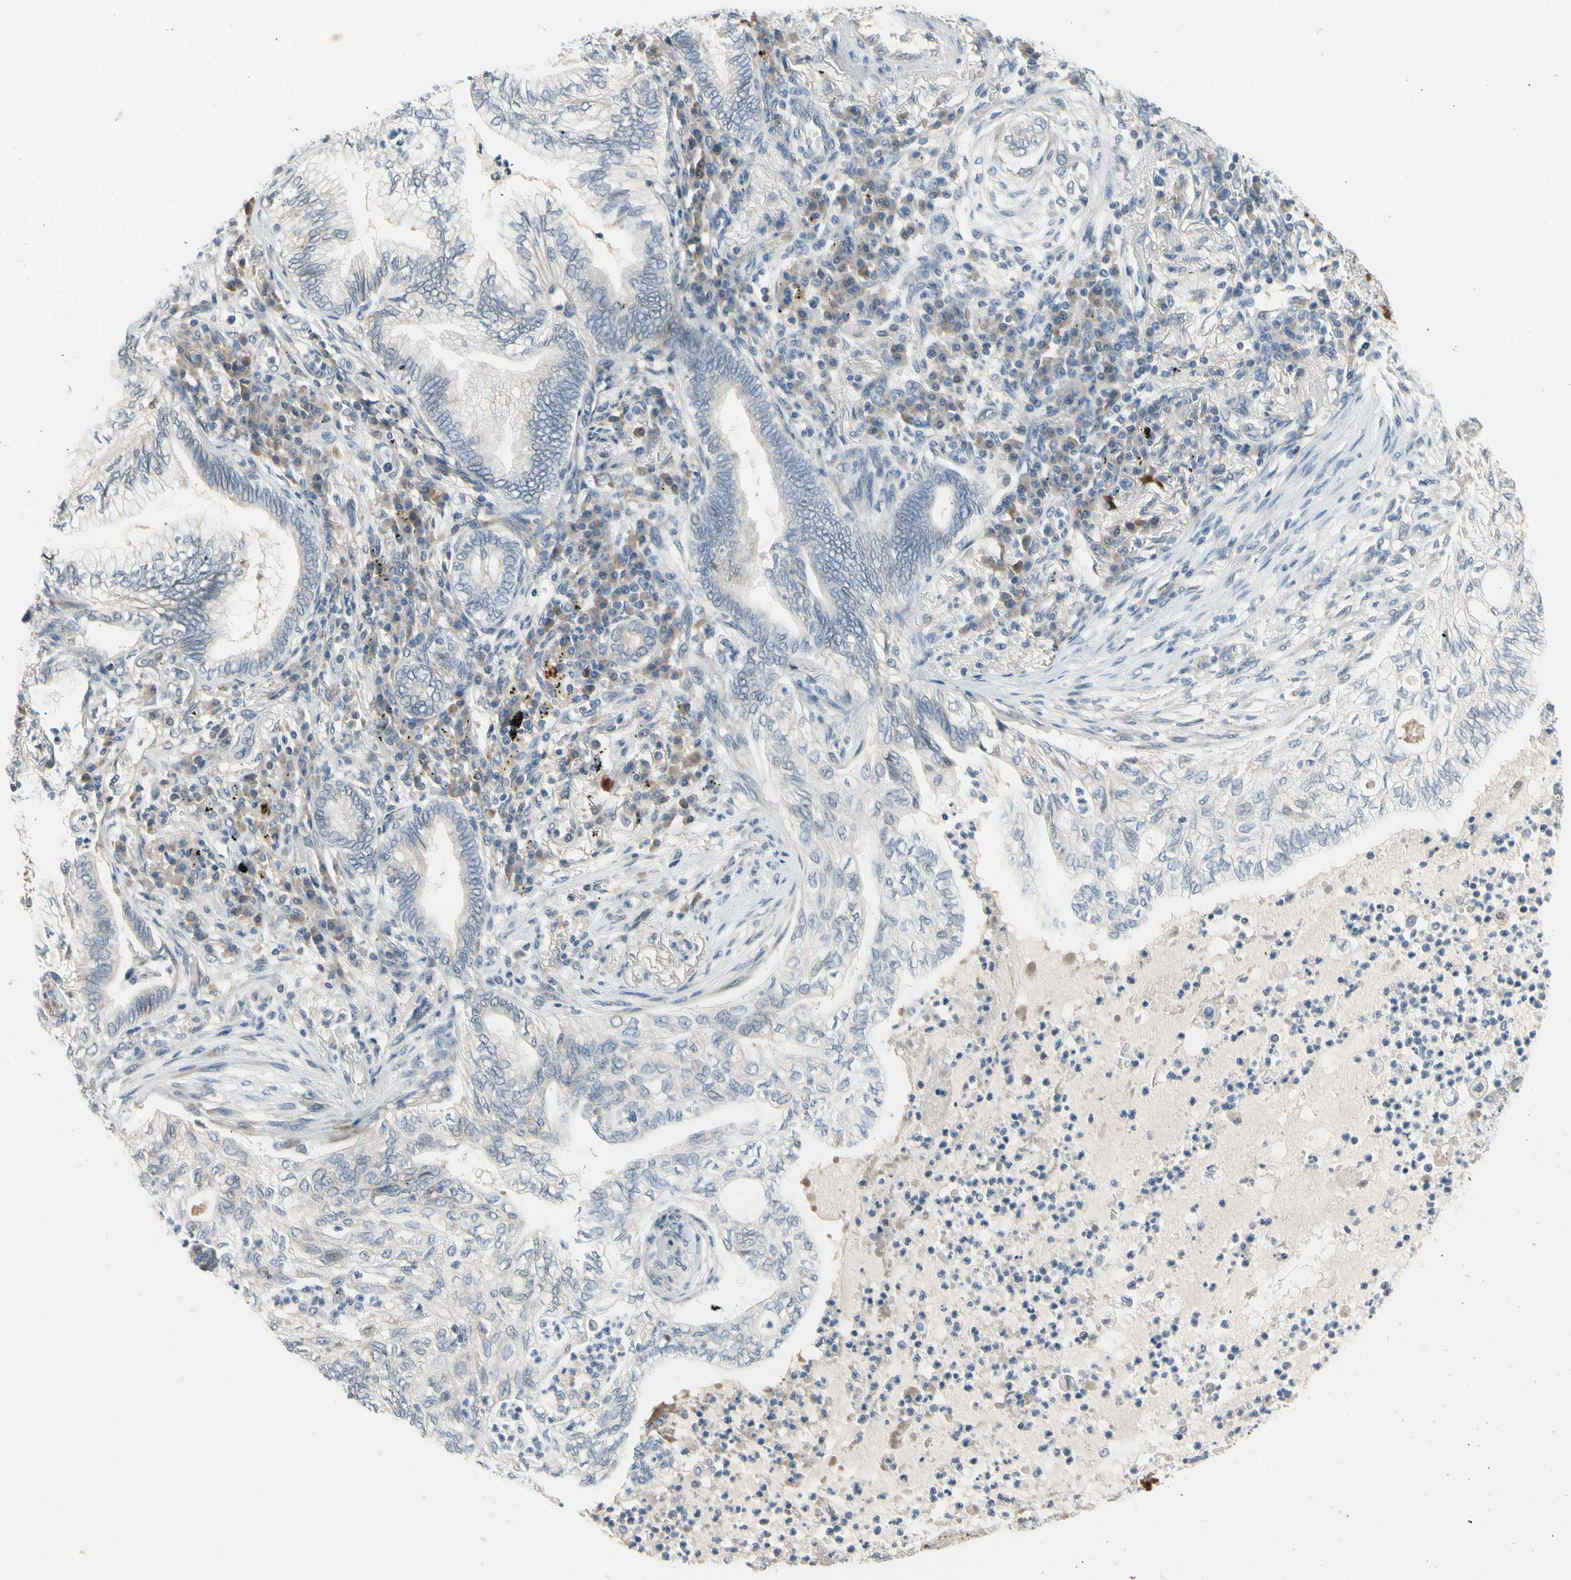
{"staining": {"intensity": "negative", "quantity": "none", "location": "none"}, "tissue": "lung cancer", "cell_type": "Tumor cells", "image_type": "cancer", "snomed": [{"axis": "morphology", "description": "Normal tissue, NOS"}, {"axis": "morphology", "description": "Adenocarcinoma, NOS"}, {"axis": "topography", "description": "Bronchus"}, {"axis": "topography", "description": "Lung"}], "caption": "A histopathology image of human adenocarcinoma (lung) is negative for staining in tumor cells. (DAB immunohistochemistry with hematoxylin counter stain).", "gene": "PIP5K1B", "patient": {"sex": "female", "age": 70}}